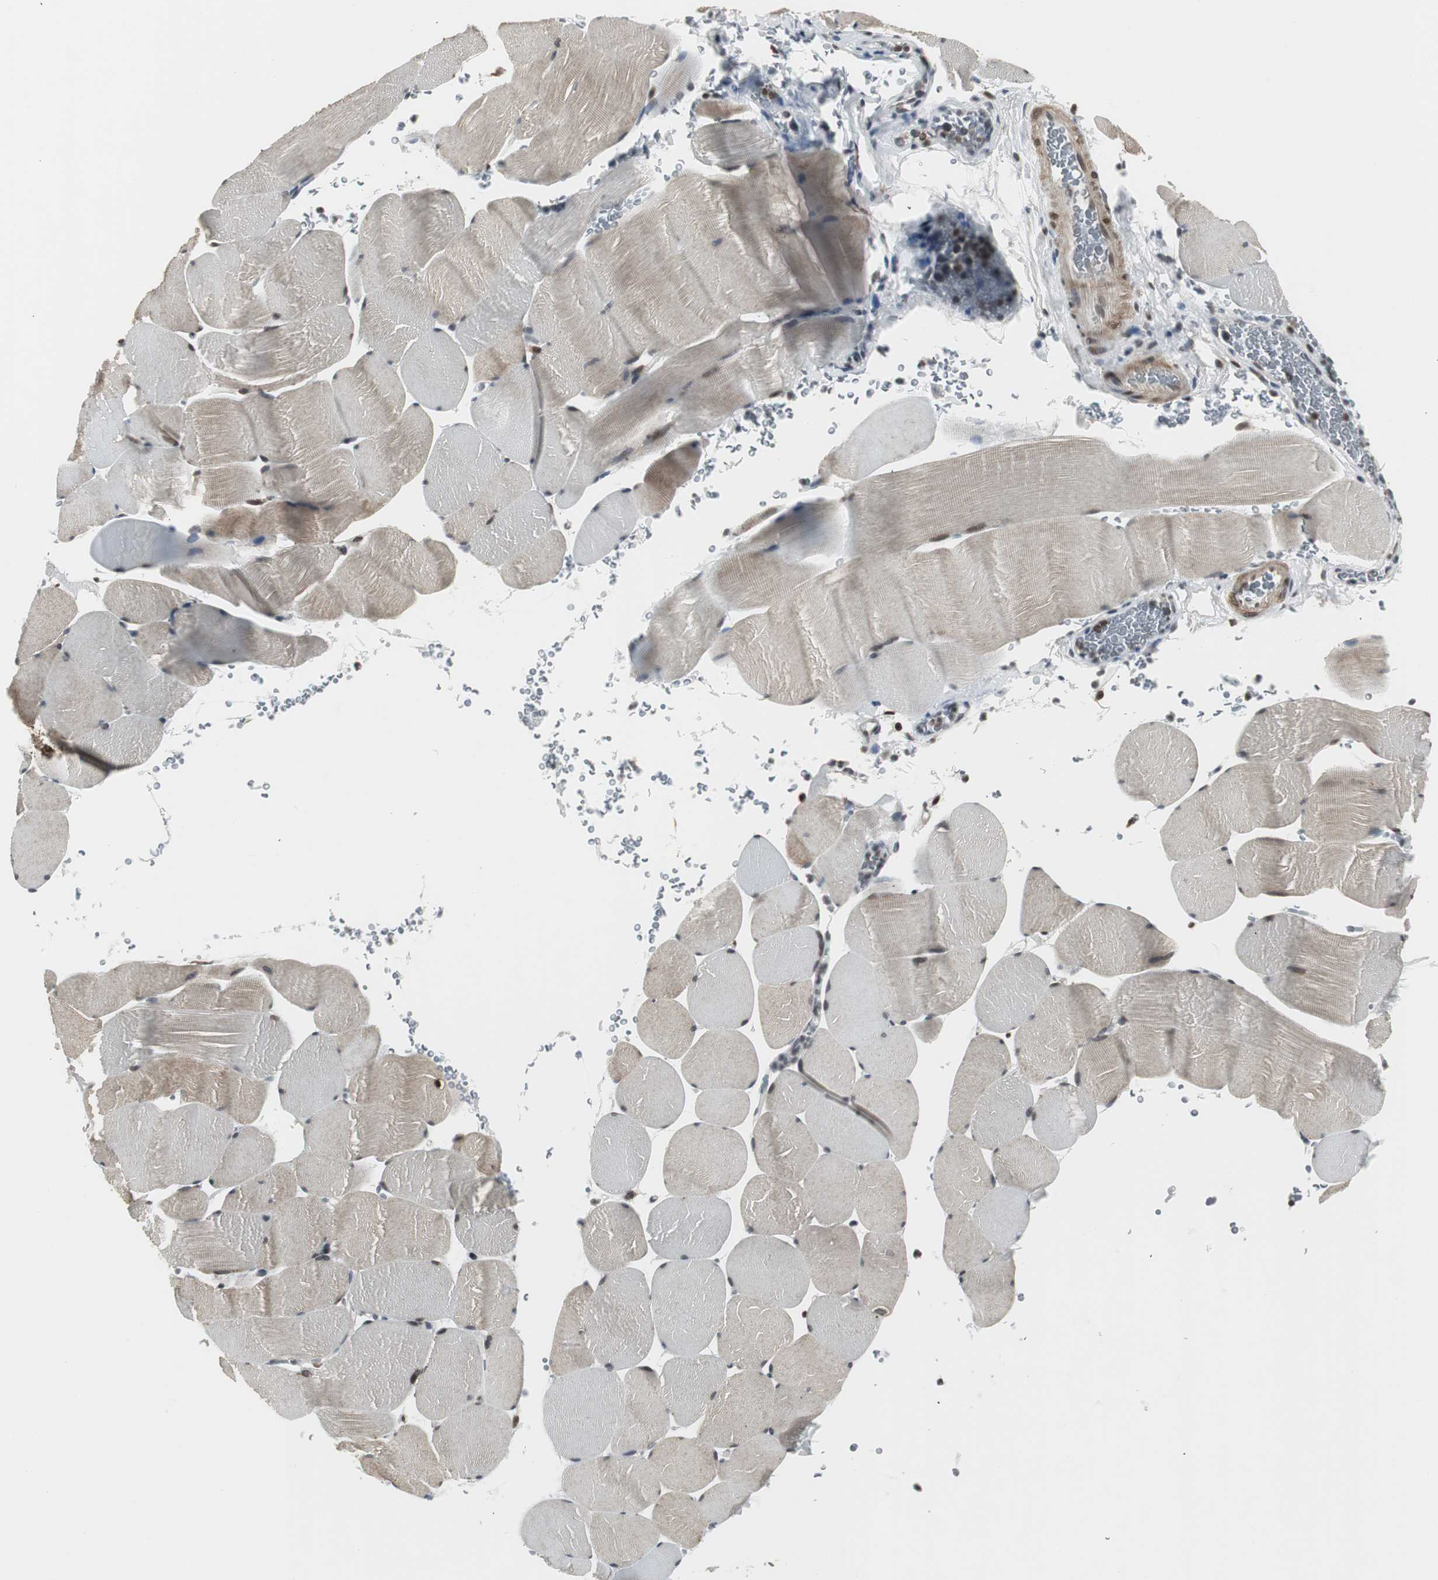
{"staining": {"intensity": "weak", "quantity": "<25%", "location": "cytoplasmic/membranous"}, "tissue": "skeletal muscle", "cell_type": "Myocytes", "image_type": "normal", "snomed": [{"axis": "morphology", "description": "Normal tissue, NOS"}, {"axis": "topography", "description": "Skeletal muscle"}], "caption": "A high-resolution histopathology image shows immunohistochemistry (IHC) staining of benign skeletal muscle, which displays no significant expression in myocytes. Nuclei are stained in blue.", "gene": "MPG", "patient": {"sex": "male", "age": 62}}